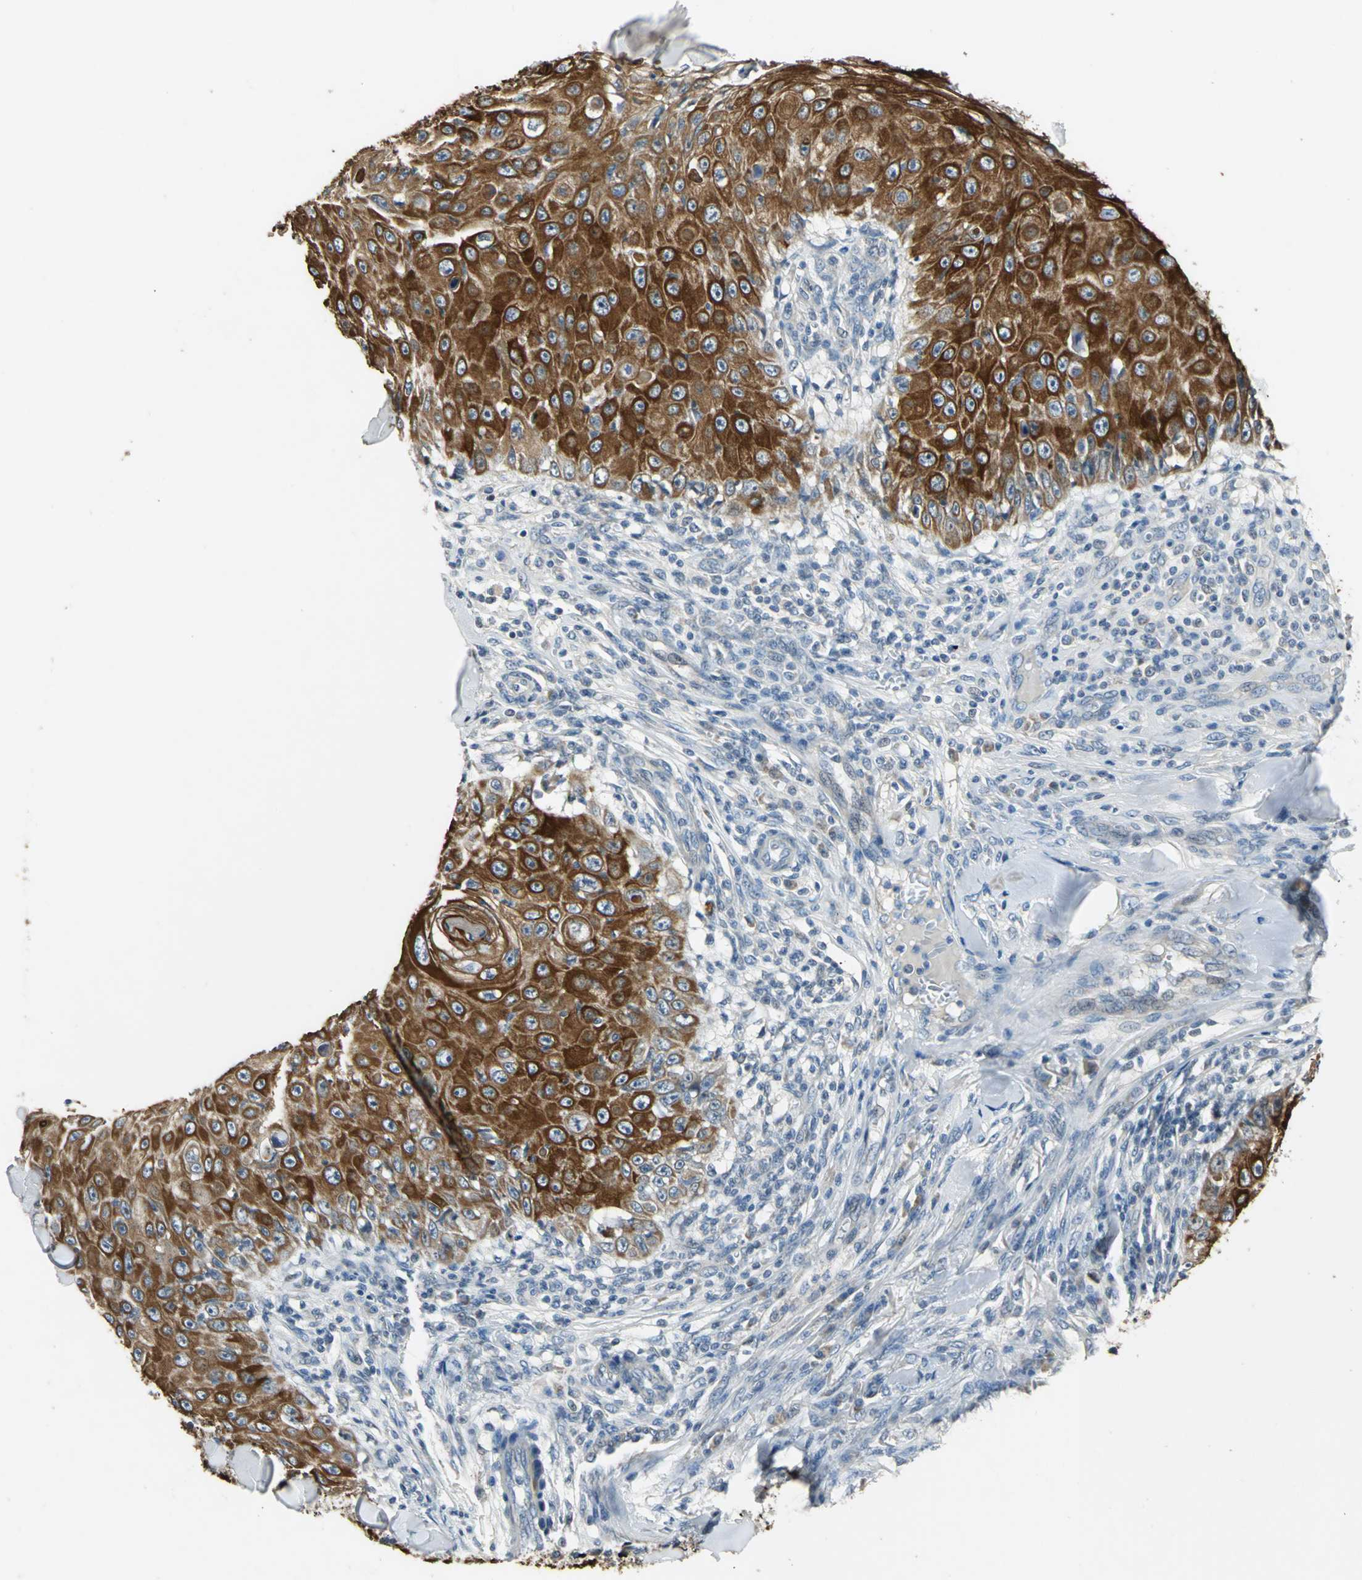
{"staining": {"intensity": "strong", "quantity": ">75%", "location": "cytoplasmic/membranous"}, "tissue": "skin cancer", "cell_type": "Tumor cells", "image_type": "cancer", "snomed": [{"axis": "morphology", "description": "Squamous cell carcinoma, NOS"}, {"axis": "topography", "description": "Skin"}], "caption": "Human skin cancer stained with a brown dye displays strong cytoplasmic/membranous positive positivity in approximately >75% of tumor cells.", "gene": "JADE3", "patient": {"sex": "male", "age": 86}}